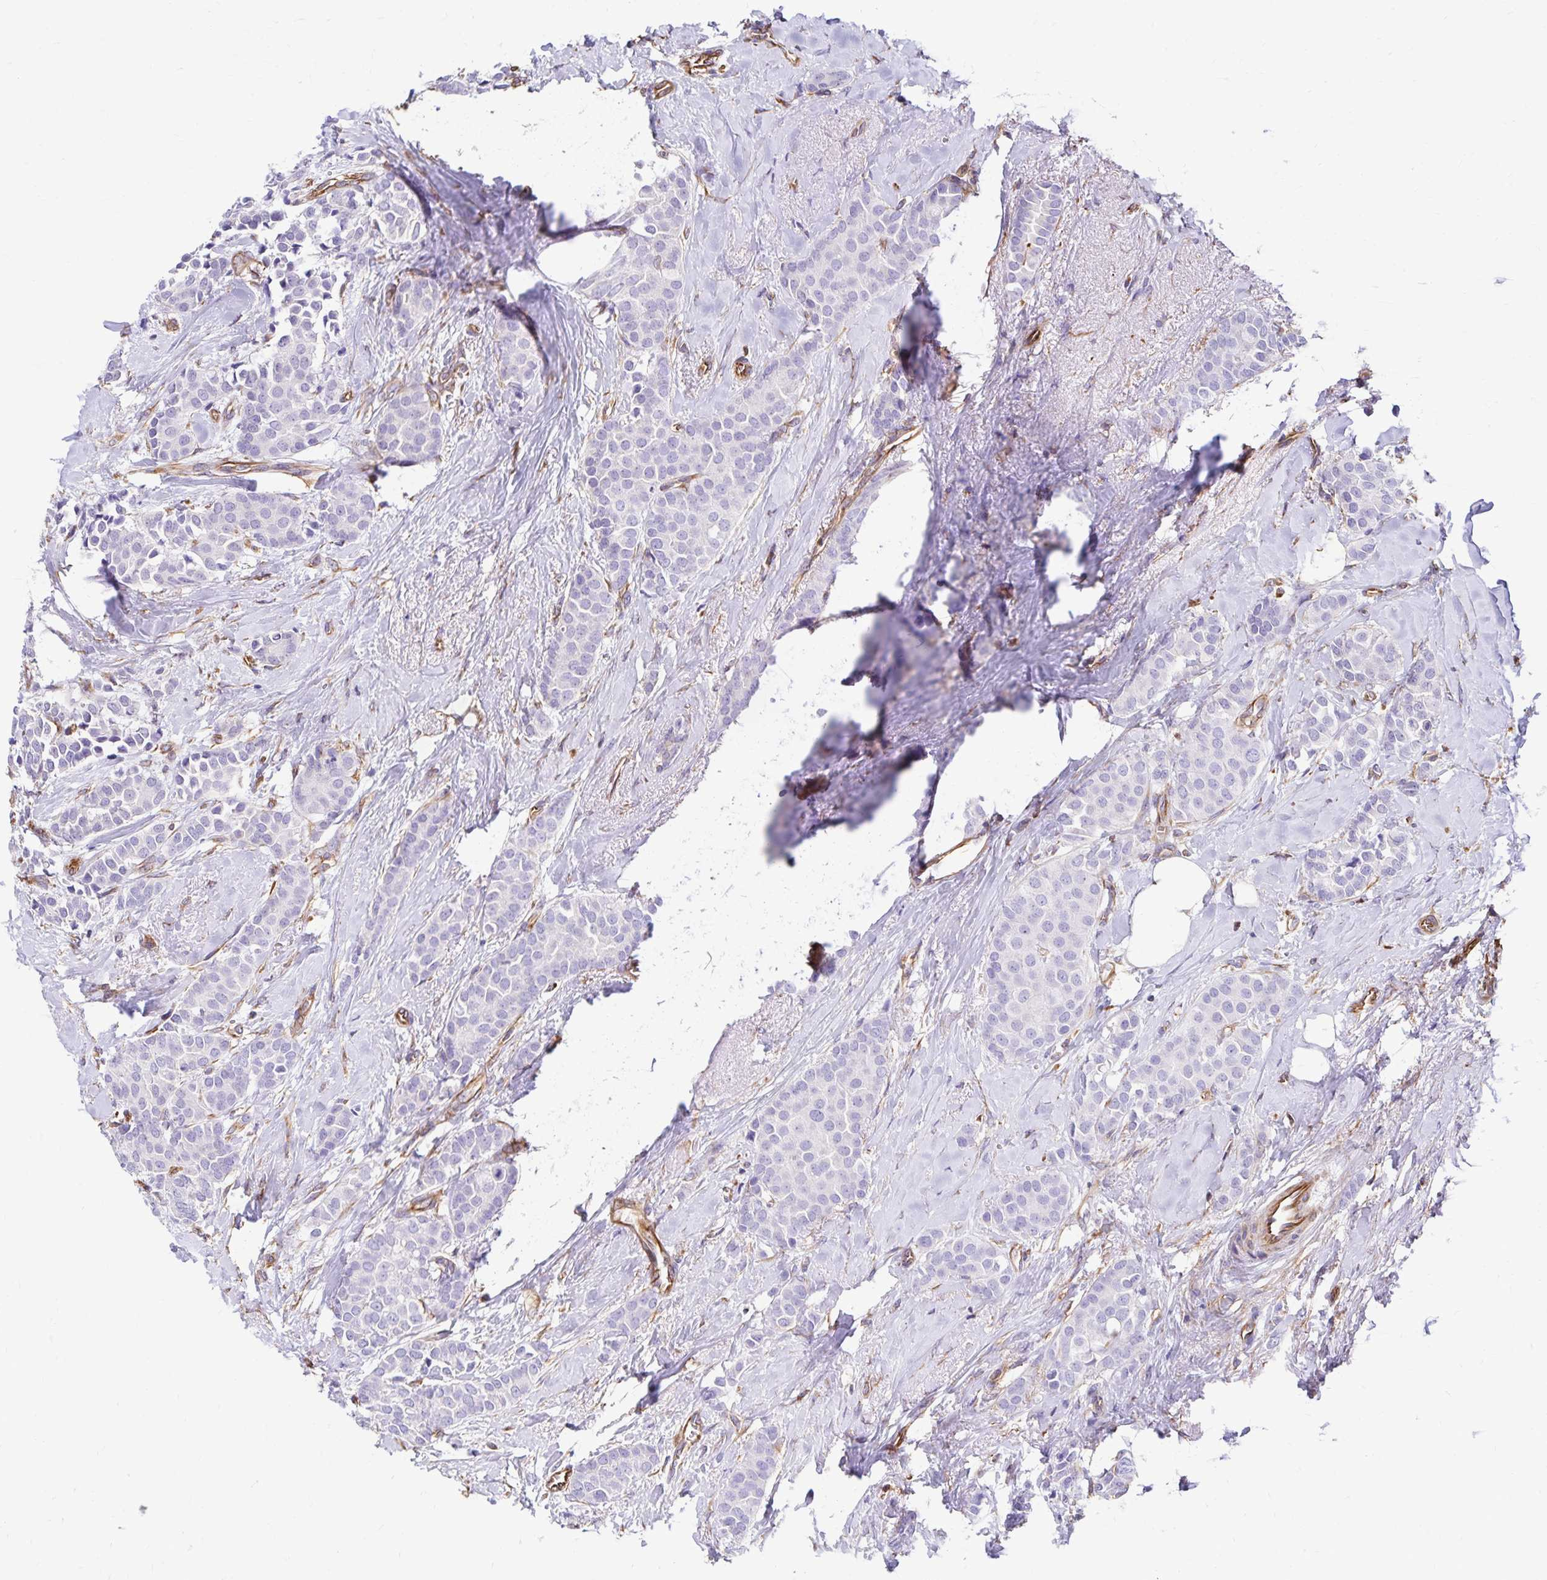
{"staining": {"intensity": "negative", "quantity": "none", "location": "none"}, "tissue": "breast cancer", "cell_type": "Tumor cells", "image_type": "cancer", "snomed": [{"axis": "morphology", "description": "Duct carcinoma"}, {"axis": "topography", "description": "Breast"}], "caption": "Immunohistochemistry (IHC) of breast cancer (invasive ductal carcinoma) exhibits no positivity in tumor cells. The staining is performed using DAB (3,3'-diaminobenzidine) brown chromogen with nuclei counter-stained in using hematoxylin.", "gene": "TRPV6", "patient": {"sex": "female", "age": 79}}